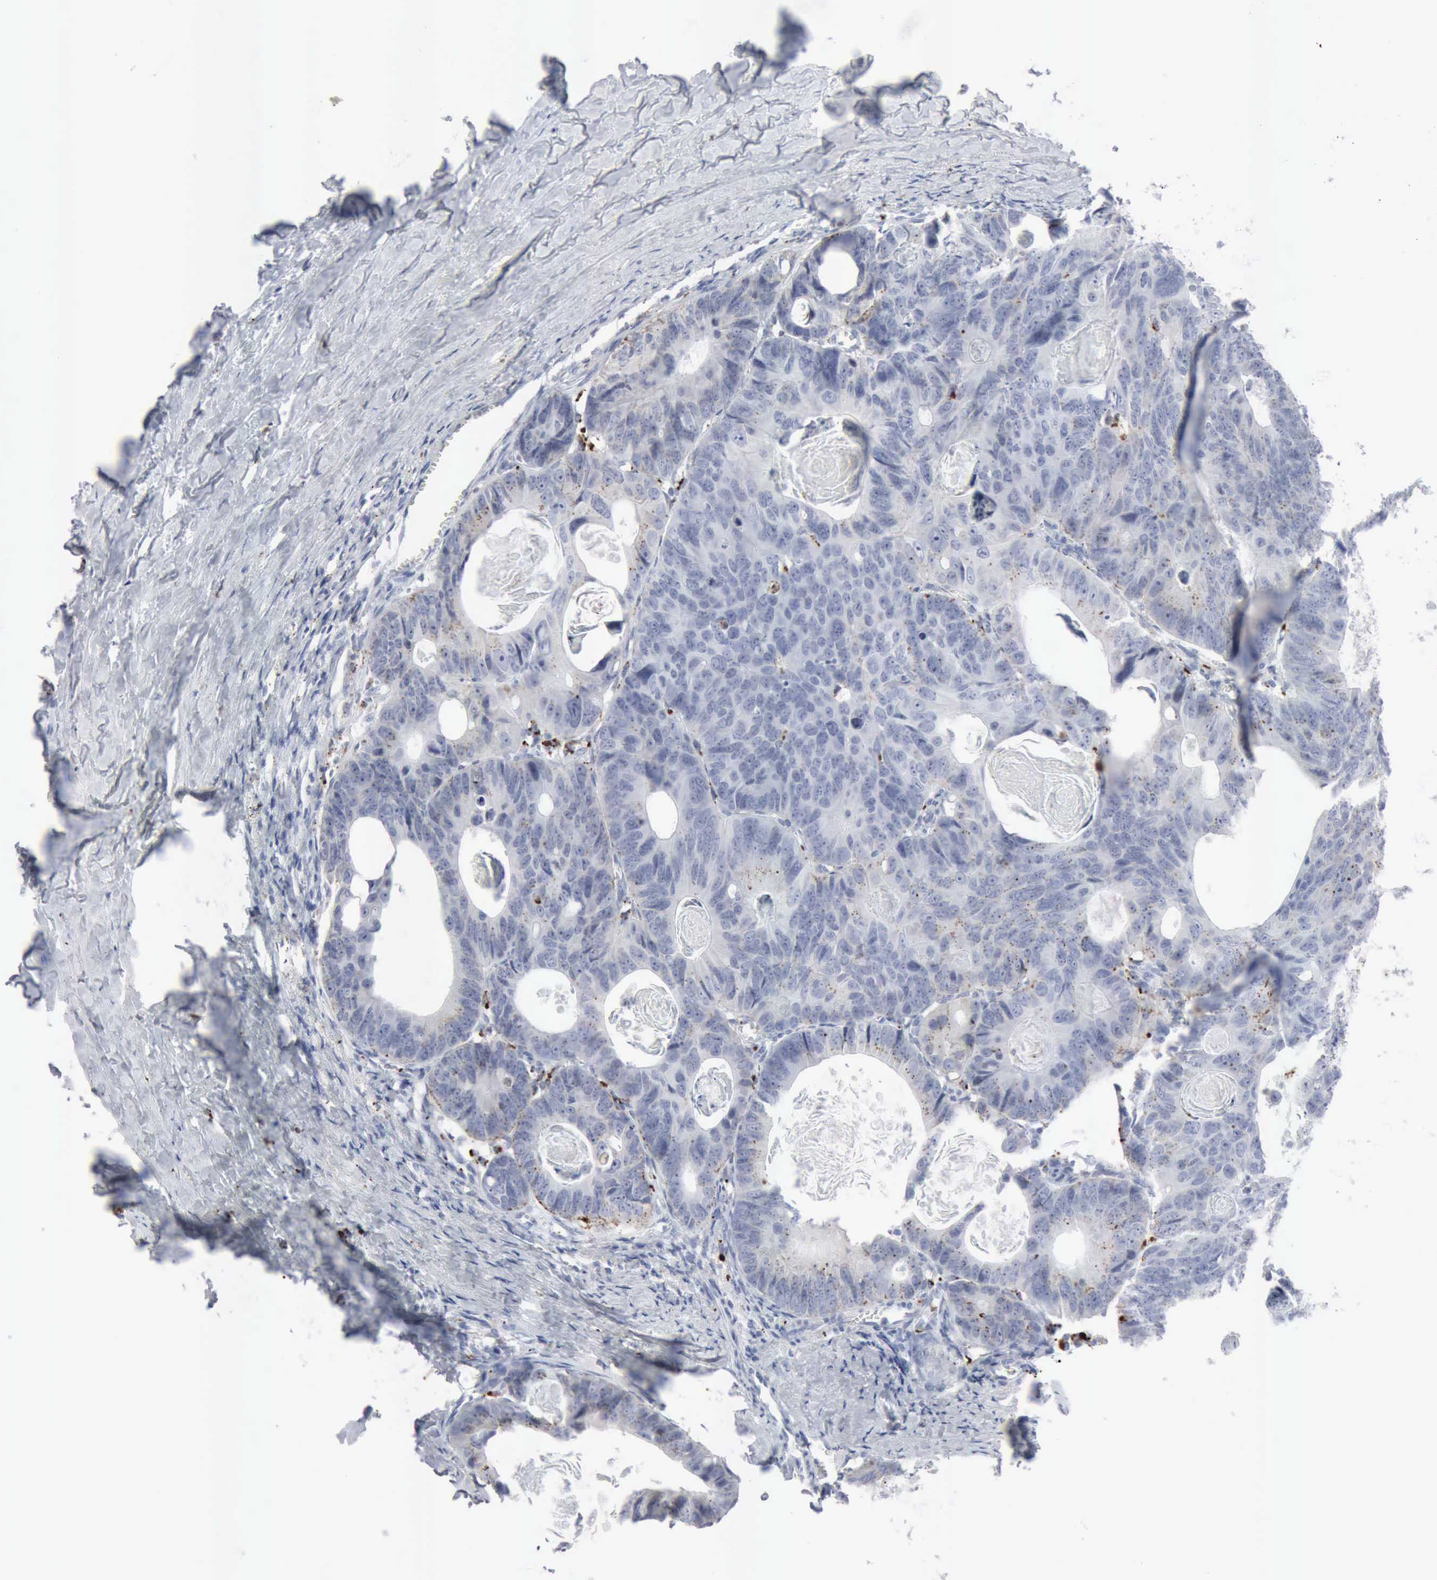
{"staining": {"intensity": "weak", "quantity": "<25%", "location": "cytoplasmic/membranous"}, "tissue": "colorectal cancer", "cell_type": "Tumor cells", "image_type": "cancer", "snomed": [{"axis": "morphology", "description": "Adenocarcinoma, NOS"}, {"axis": "topography", "description": "Colon"}], "caption": "Tumor cells show no significant protein positivity in colorectal adenocarcinoma.", "gene": "GLA", "patient": {"sex": "female", "age": 55}}